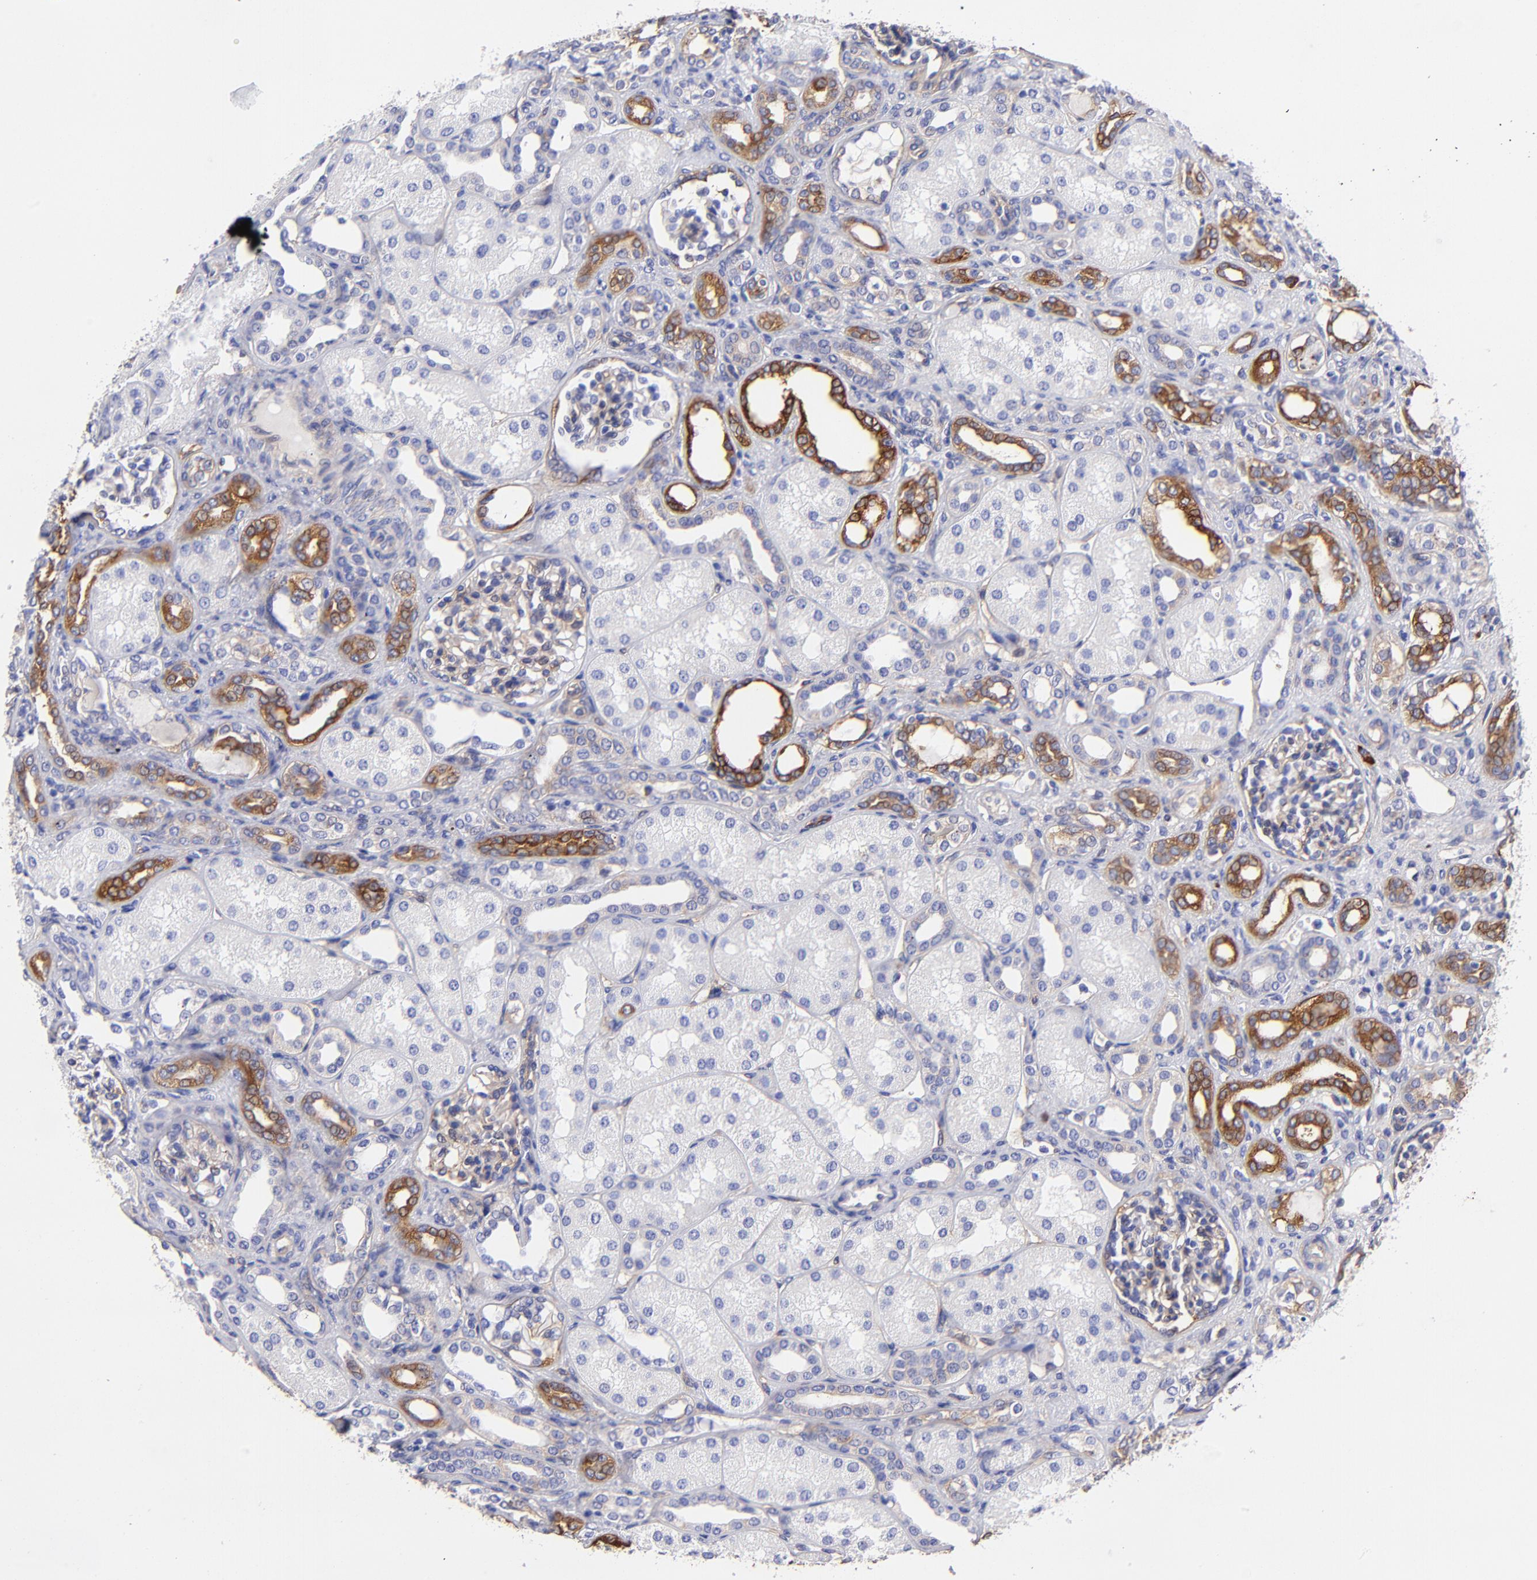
{"staining": {"intensity": "weak", "quantity": "<25%", "location": "cytoplasmic/membranous"}, "tissue": "kidney", "cell_type": "Cells in glomeruli", "image_type": "normal", "snomed": [{"axis": "morphology", "description": "Normal tissue, NOS"}, {"axis": "topography", "description": "Kidney"}], "caption": "DAB (3,3'-diaminobenzidine) immunohistochemical staining of benign kidney exhibits no significant positivity in cells in glomeruli. (DAB immunohistochemistry with hematoxylin counter stain).", "gene": "PPFIBP1", "patient": {"sex": "male", "age": 7}}